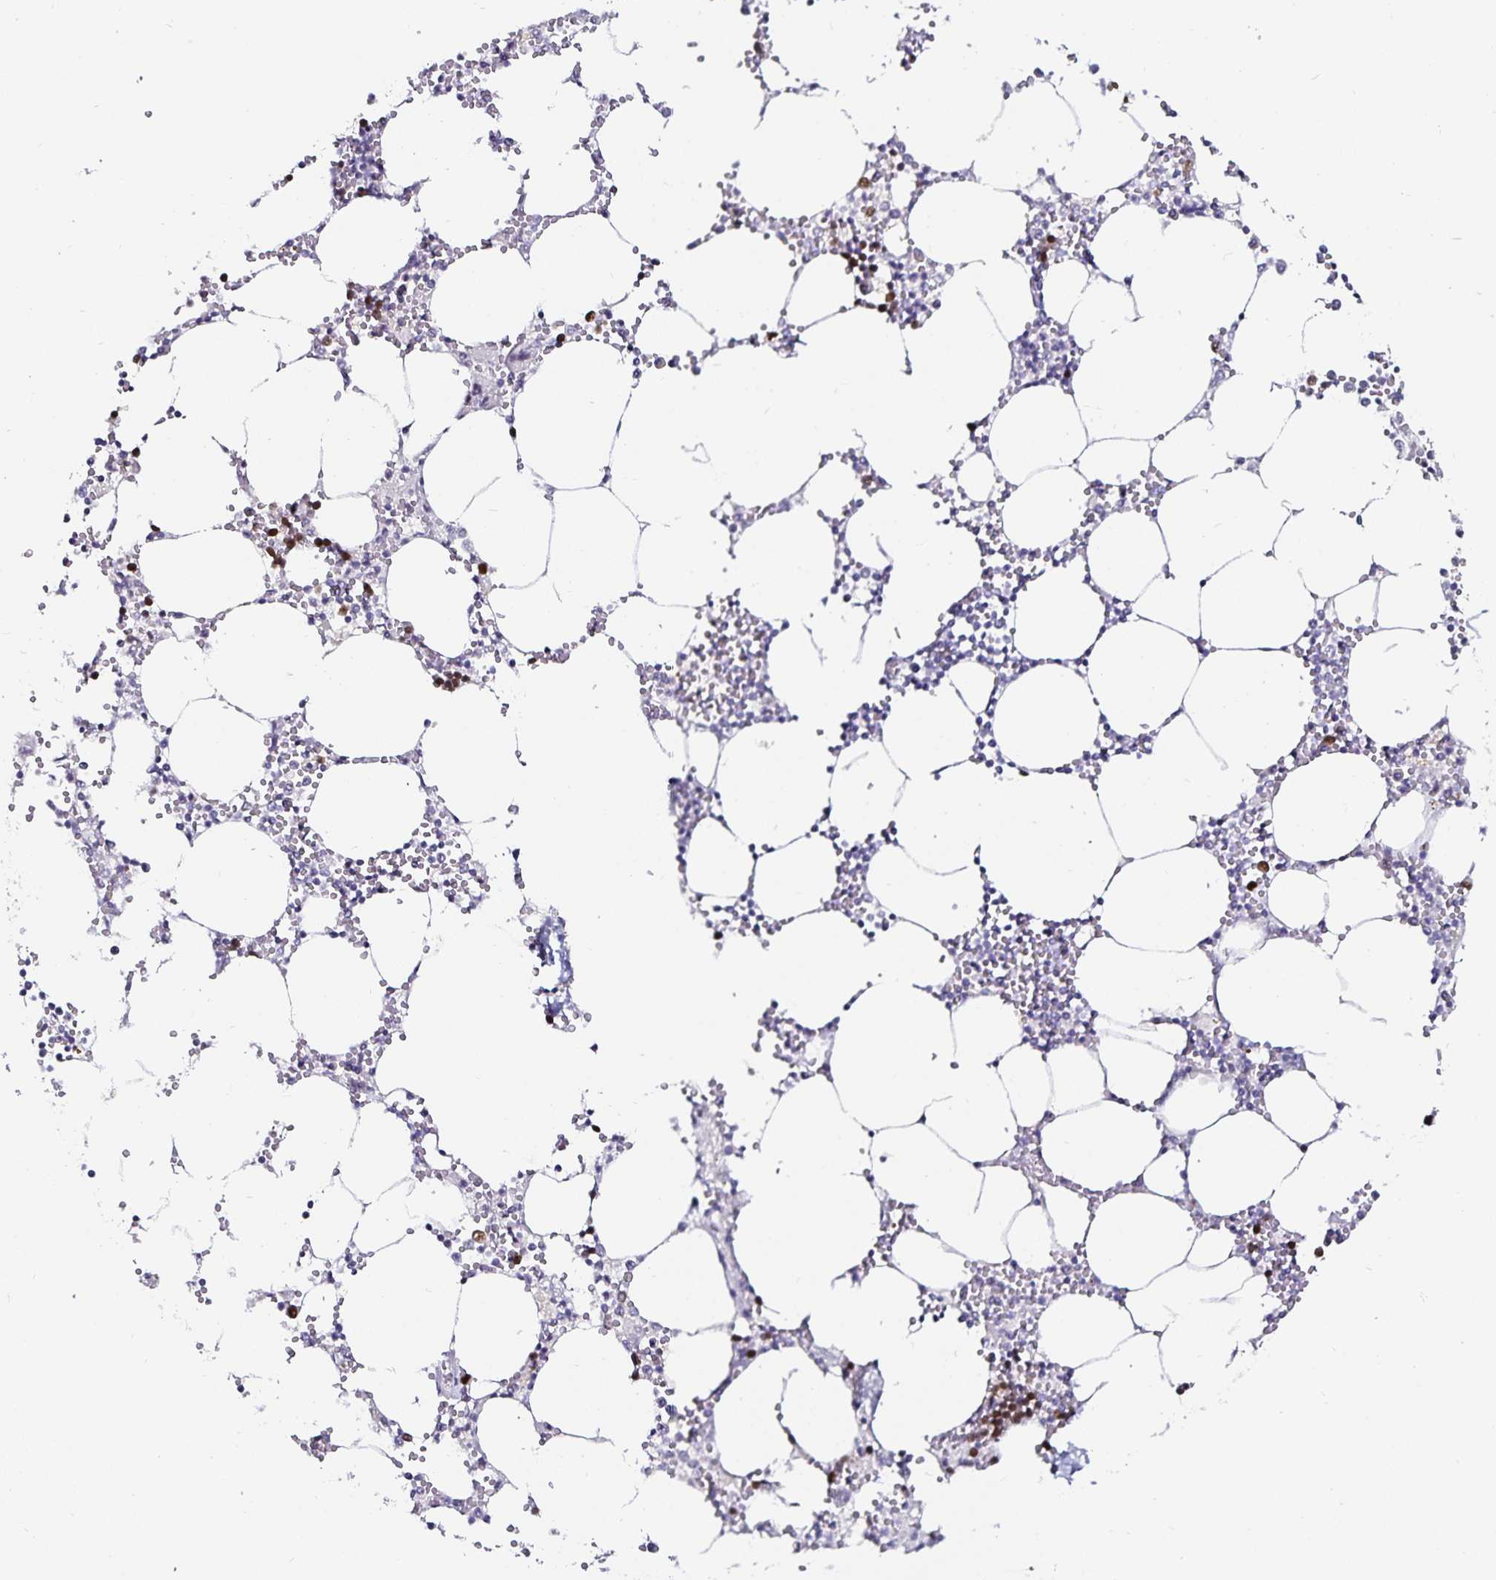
{"staining": {"intensity": "moderate", "quantity": "<25%", "location": "nuclear"}, "tissue": "bone marrow", "cell_type": "Hematopoietic cells", "image_type": "normal", "snomed": [{"axis": "morphology", "description": "Normal tissue, NOS"}, {"axis": "topography", "description": "Bone marrow"}], "caption": "The photomicrograph displays a brown stain indicating the presence of a protein in the nuclear of hematopoietic cells in bone marrow. (DAB IHC with brightfield microscopy, high magnification).", "gene": "ANLN", "patient": {"sex": "male", "age": 54}}